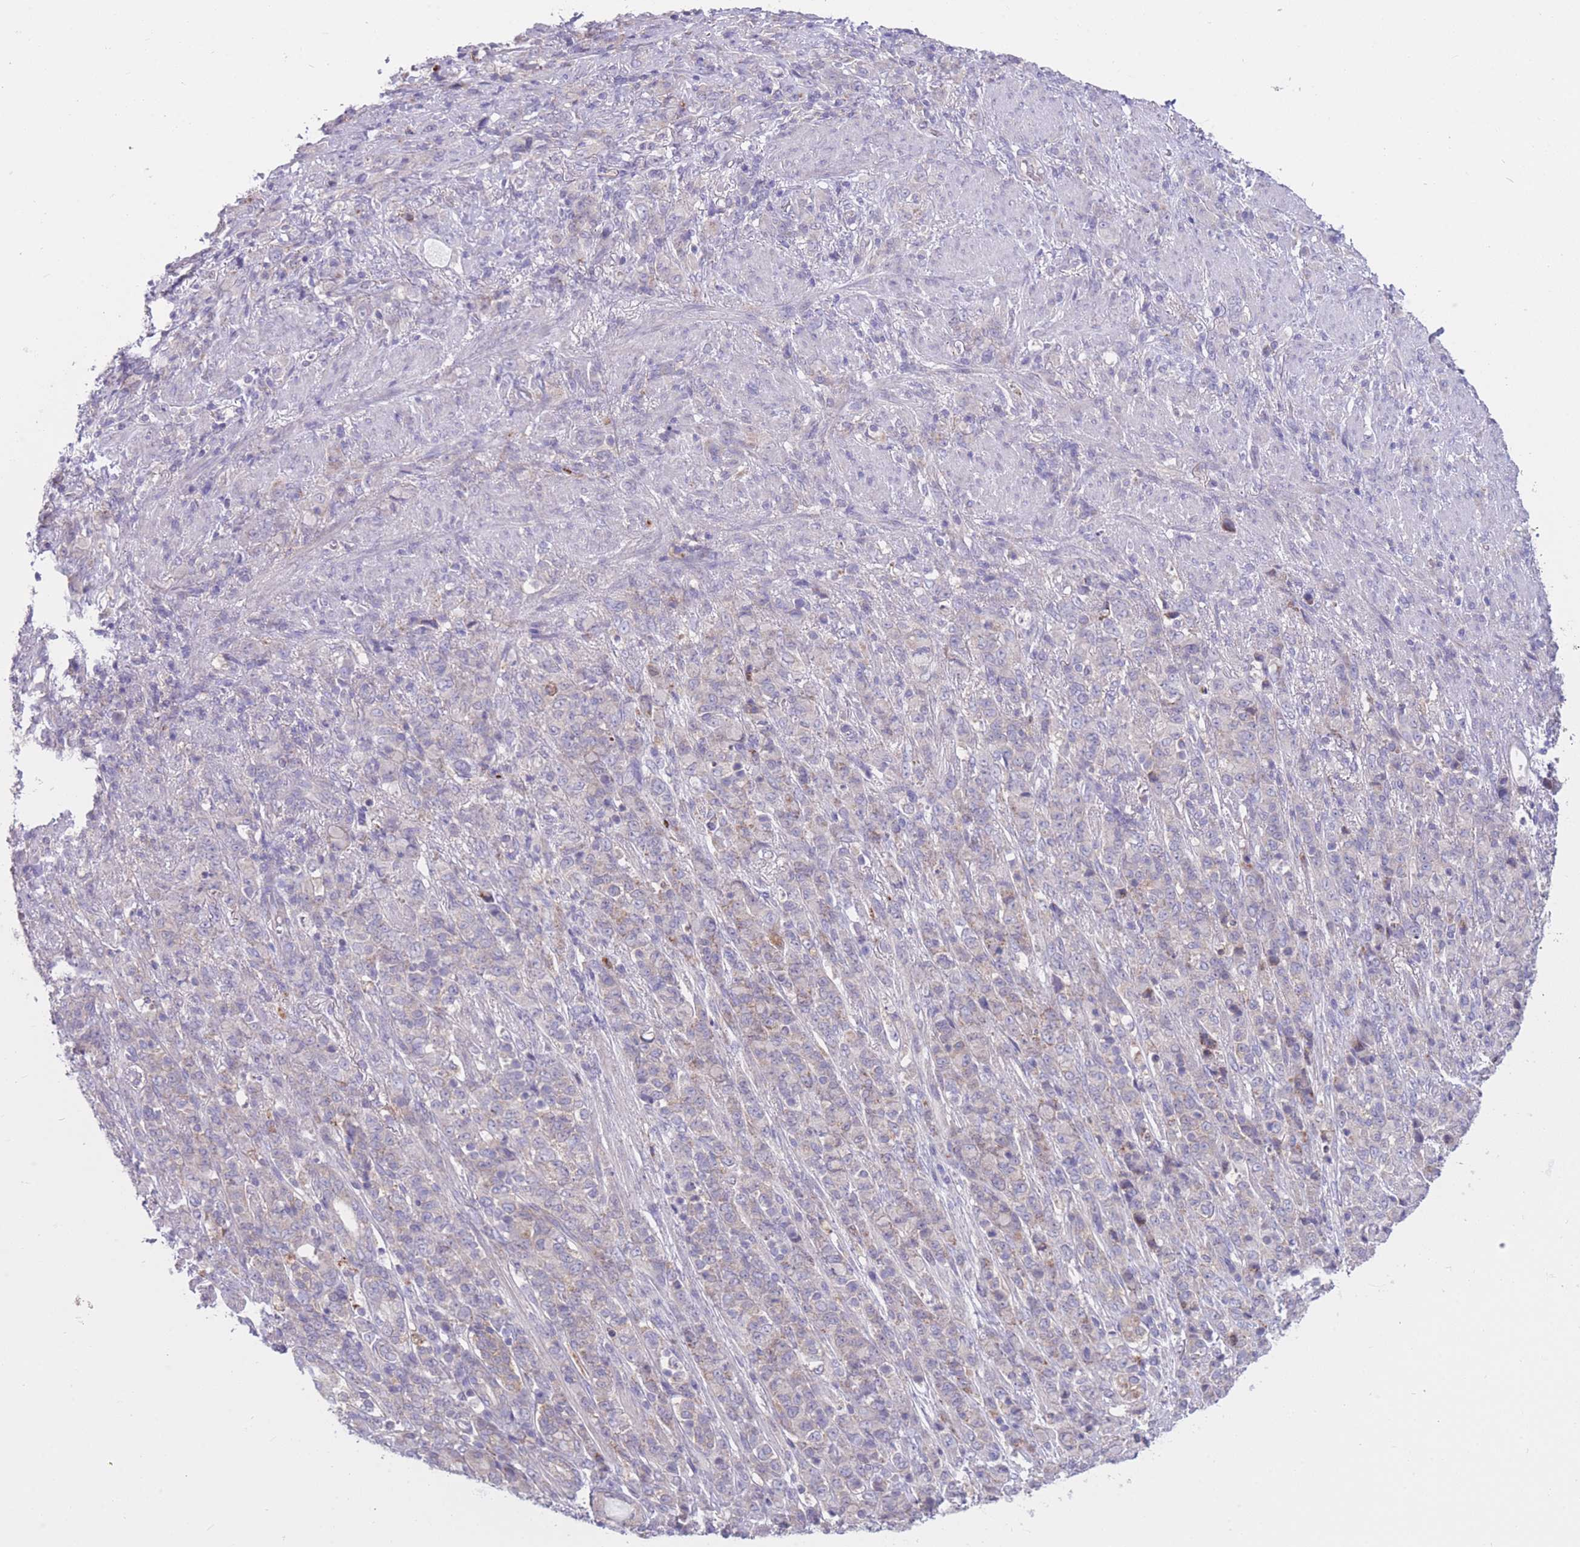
{"staining": {"intensity": "weak", "quantity": "<25%", "location": "cytoplasmic/membranous"}, "tissue": "stomach cancer", "cell_type": "Tumor cells", "image_type": "cancer", "snomed": [{"axis": "morphology", "description": "Adenocarcinoma, NOS"}, {"axis": "topography", "description": "Stomach"}], "caption": "A histopathology image of adenocarcinoma (stomach) stained for a protein displays no brown staining in tumor cells.", "gene": "CCT6B", "patient": {"sex": "female", "age": 79}}